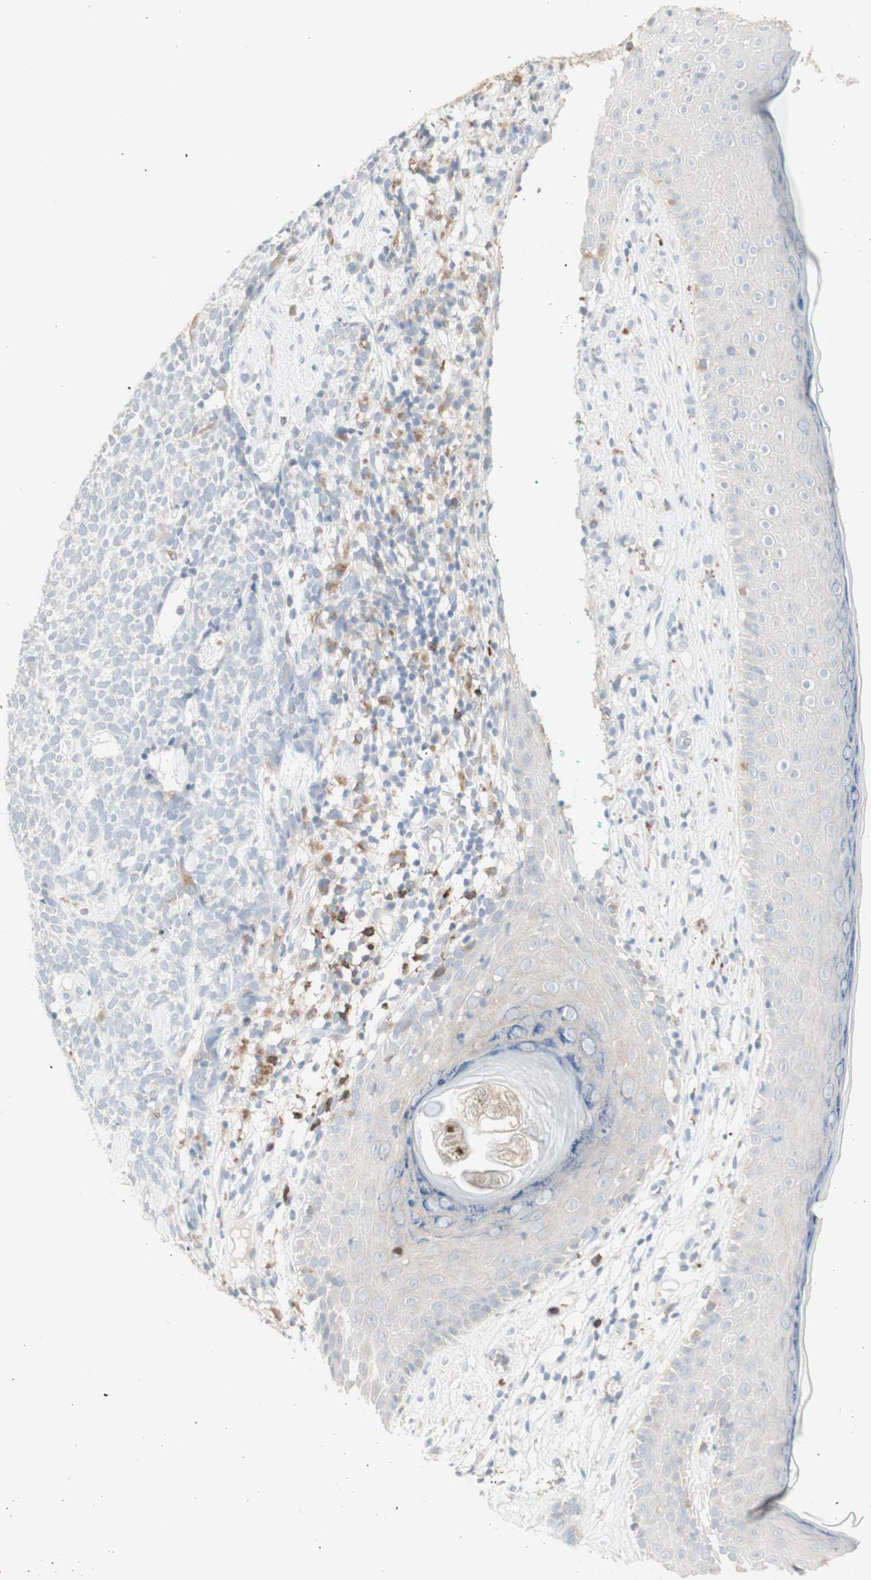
{"staining": {"intensity": "negative", "quantity": "none", "location": "none"}, "tissue": "skin cancer", "cell_type": "Tumor cells", "image_type": "cancer", "snomed": [{"axis": "morphology", "description": "Basal cell carcinoma"}, {"axis": "topography", "description": "Skin"}], "caption": "Tumor cells show no significant positivity in skin cancer. (DAB immunohistochemistry, high magnification).", "gene": "ATP6V1B1", "patient": {"sex": "female", "age": 84}}